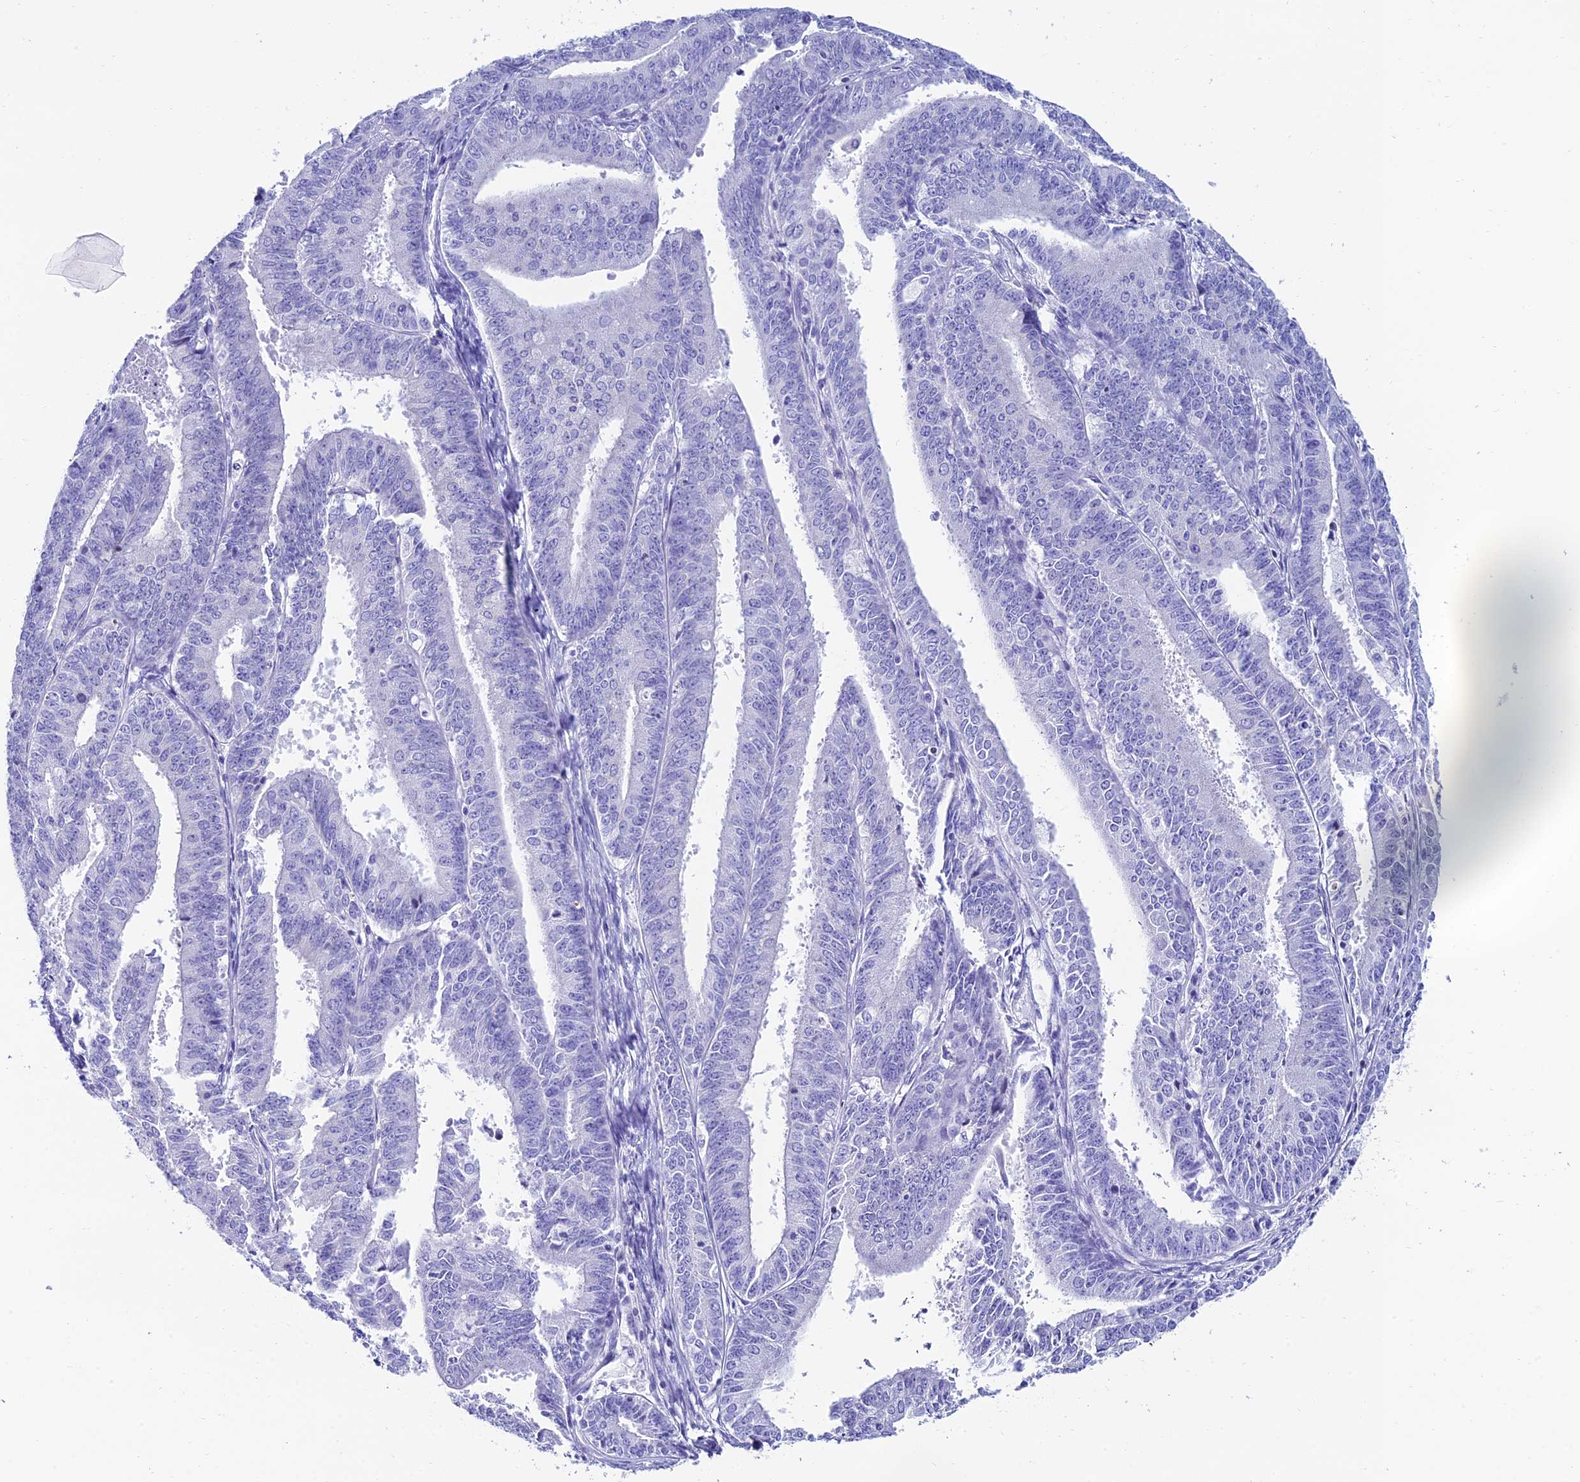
{"staining": {"intensity": "negative", "quantity": "none", "location": "none"}, "tissue": "endometrial cancer", "cell_type": "Tumor cells", "image_type": "cancer", "snomed": [{"axis": "morphology", "description": "Adenocarcinoma, NOS"}, {"axis": "topography", "description": "Endometrium"}], "caption": "Immunohistochemistry (IHC) micrograph of neoplastic tissue: endometrial cancer stained with DAB (3,3'-diaminobenzidine) exhibits no significant protein staining in tumor cells.", "gene": "REEP4", "patient": {"sex": "female", "age": 73}}